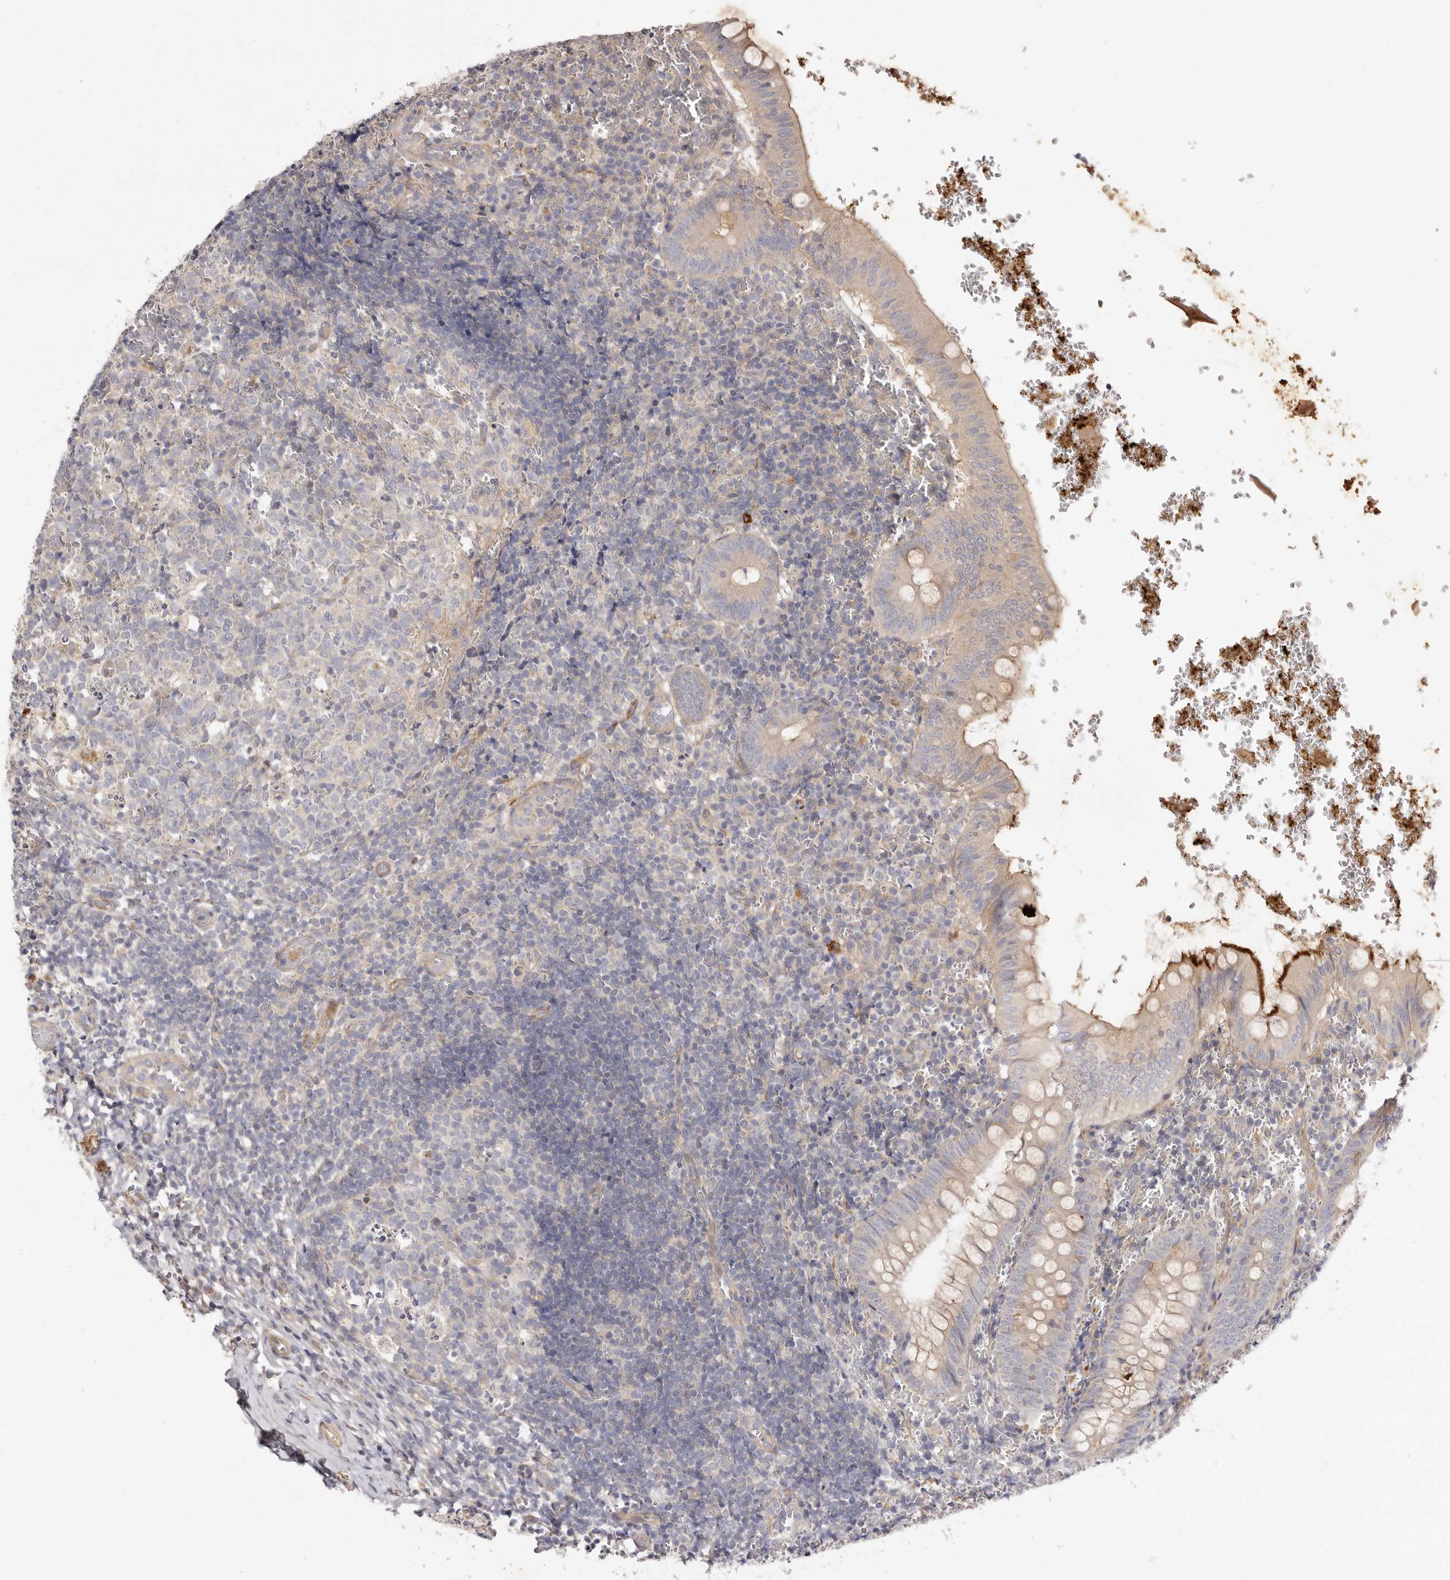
{"staining": {"intensity": "moderate", "quantity": "<25%", "location": "cytoplasmic/membranous"}, "tissue": "appendix", "cell_type": "Glandular cells", "image_type": "normal", "snomed": [{"axis": "morphology", "description": "Normal tissue, NOS"}, {"axis": "topography", "description": "Appendix"}], "caption": "Protein expression analysis of benign human appendix reveals moderate cytoplasmic/membranous positivity in about <25% of glandular cells. Nuclei are stained in blue.", "gene": "ADAMTS9", "patient": {"sex": "male", "age": 8}}